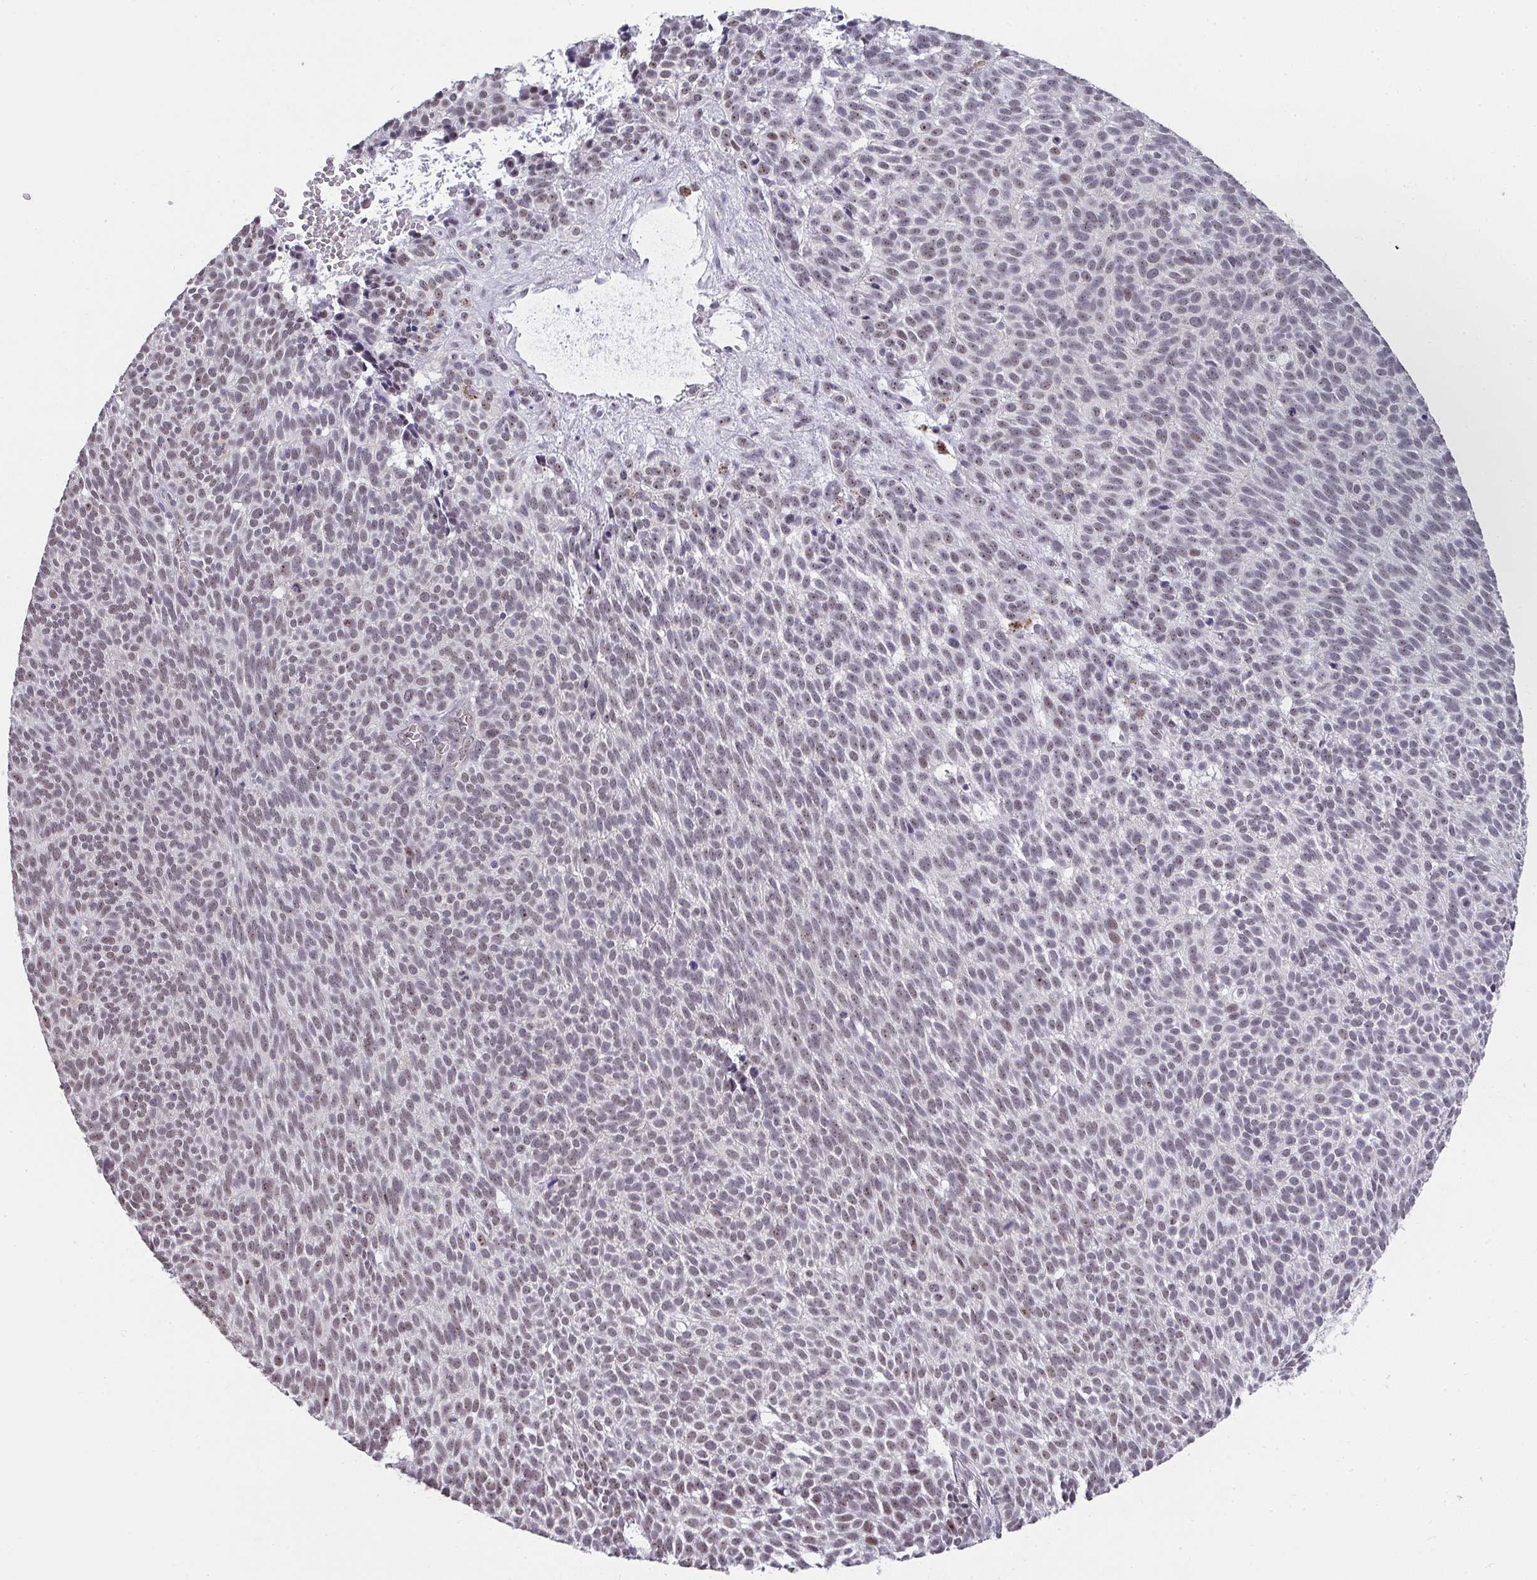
{"staining": {"intensity": "weak", "quantity": "25%-75%", "location": "nuclear"}, "tissue": "skin cancer", "cell_type": "Tumor cells", "image_type": "cancer", "snomed": [{"axis": "morphology", "description": "Basal cell carcinoma"}, {"axis": "topography", "description": "Skin"}], "caption": "Skin cancer stained with a brown dye reveals weak nuclear positive positivity in about 25%-75% of tumor cells.", "gene": "HIRA", "patient": {"sex": "male", "age": 63}}